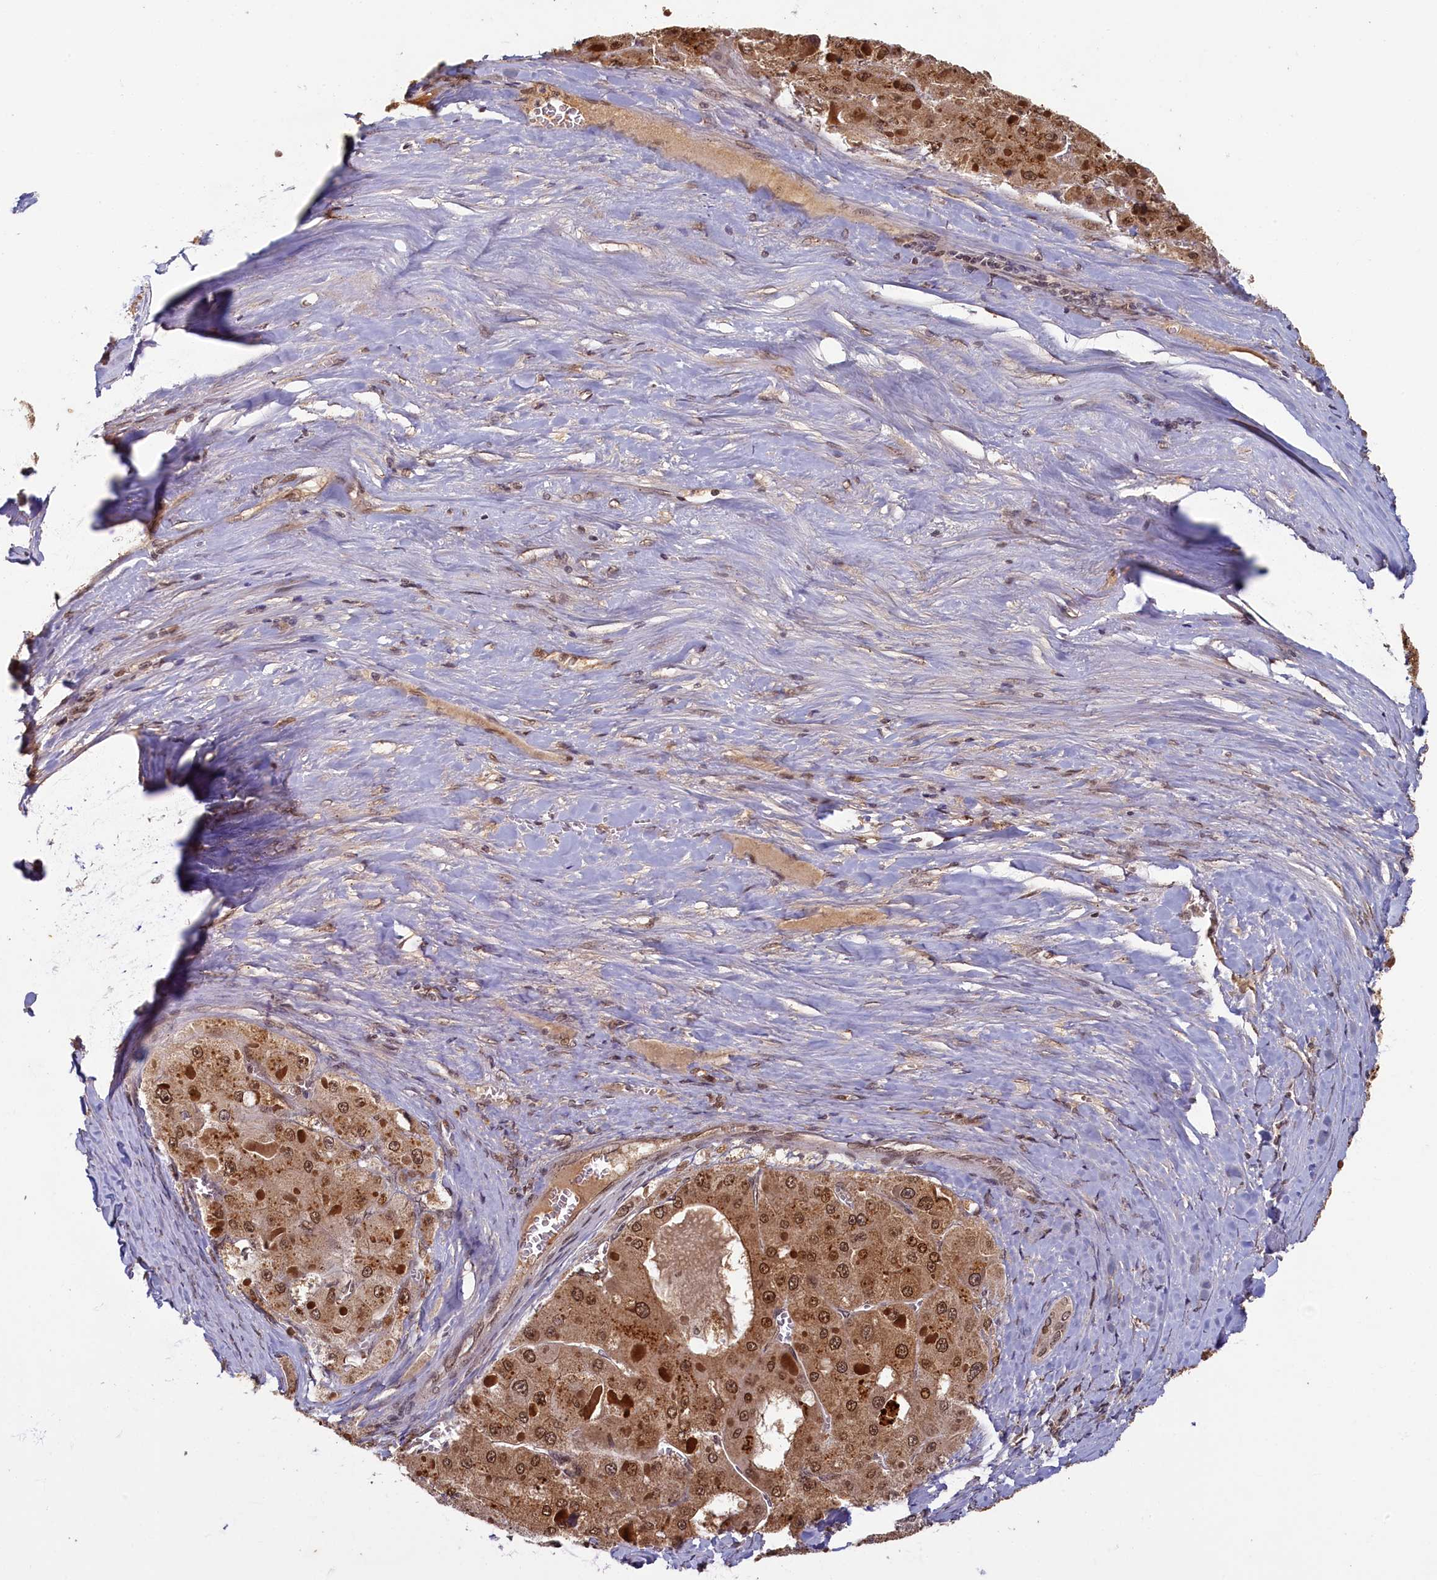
{"staining": {"intensity": "moderate", "quantity": ">75%", "location": "cytoplasmic/membranous,nuclear"}, "tissue": "liver cancer", "cell_type": "Tumor cells", "image_type": "cancer", "snomed": [{"axis": "morphology", "description": "Carcinoma, Hepatocellular, NOS"}, {"axis": "topography", "description": "Liver"}], "caption": "Liver hepatocellular carcinoma stained with a protein marker shows moderate staining in tumor cells.", "gene": "CKAP2L", "patient": {"sex": "female", "age": 73}}